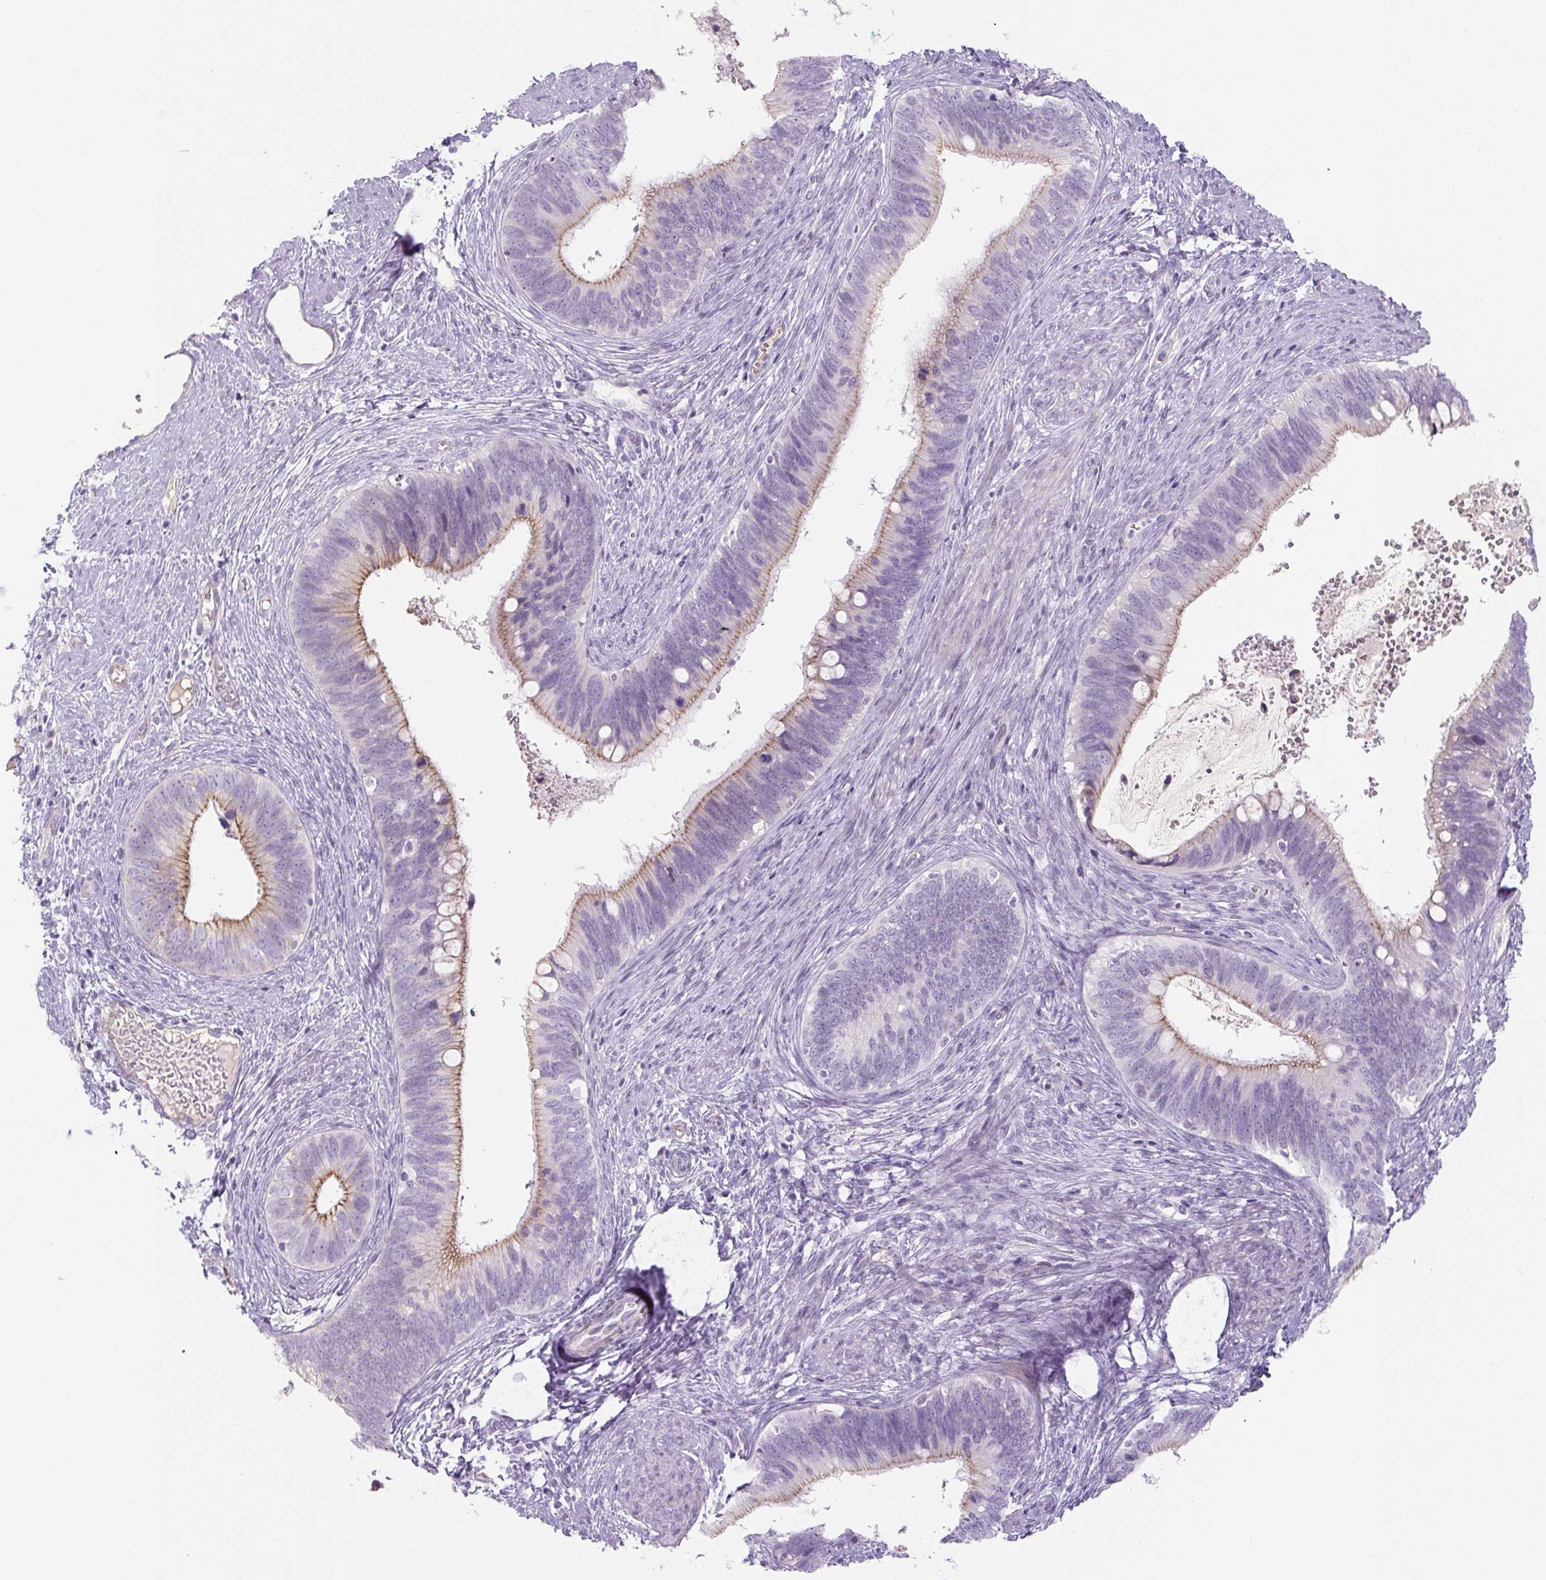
{"staining": {"intensity": "moderate", "quantity": "25%-75%", "location": "cytoplasmic/membranous"}, "tissue": "cervical cancer", "cell_type": "Tumor cells", "image_type": "cancer", "snomed": [{"axis": "morphology", "description": "Adenocarcinoma, NOS"}, {"axis": "topography", "description": "Cervix"}], "caption": "The micrograph shows staining of cervical cancer, revealing moderate cytoplasmic/membranous protein staining (brown color) within tumor cells. The protein is shown in brown color, while the nuclei are stained blue.", "gene": "PRM1", "patient": {"sex": "female", "age": 42}}